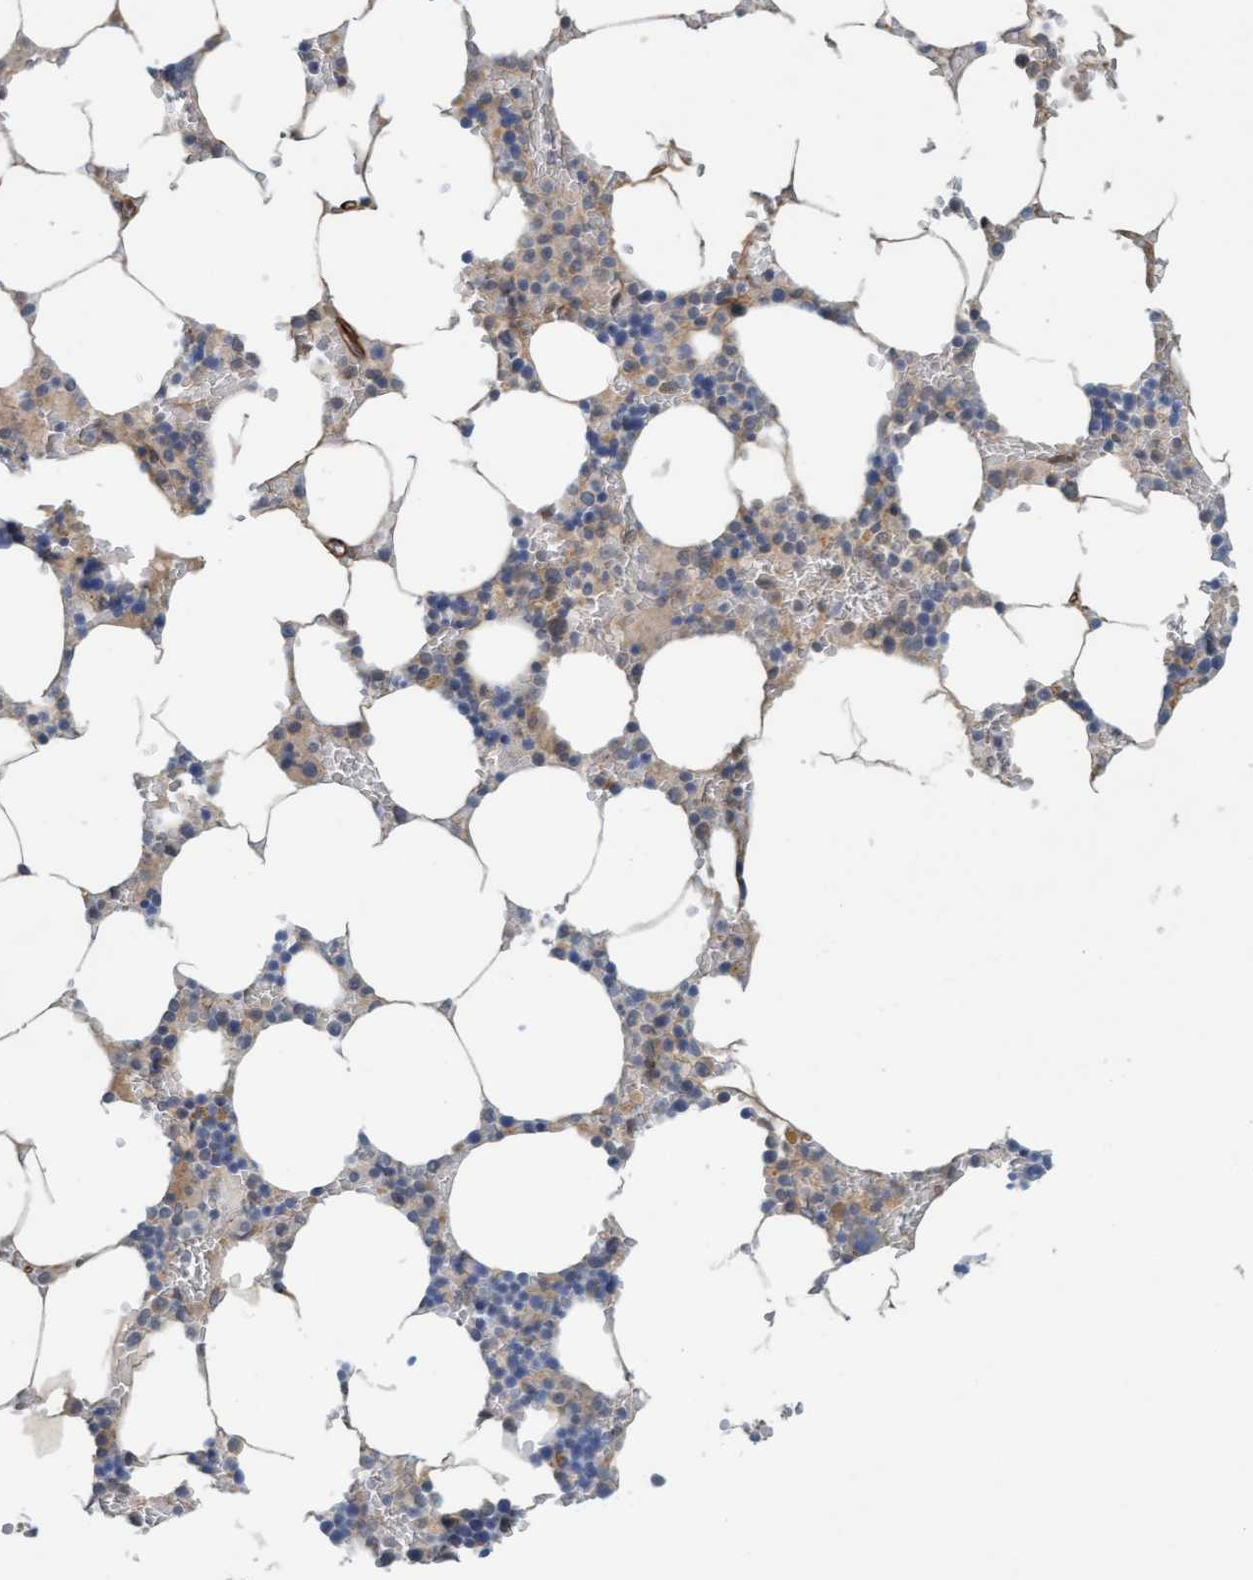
{"staining": {"intensity": "weak", "quantity": "25%-75%", "location": "cytoplasmic/membranous"}, "tissue": "bone marrow", "cell_type": "Hematopoietic cells", "image_type": "normal", "snomed": [{"axis": "morphology", "description": "Normal tissue, NOS"}, {"axis": "topography", "description": "Bone marrow"}], "caption": "Immunohistochemistry photomicrograph of benign bone marrow: bone marrow stained using immunohistochemistry reveals low levels of weak protein expression localized specifically in the cytoplasmic/membranous of hematopoietic cells, appearing as a cytoplasmic/membranous brown color.", "gene": "TSTD2", "patient": {"sex": "male", "age": 70}}